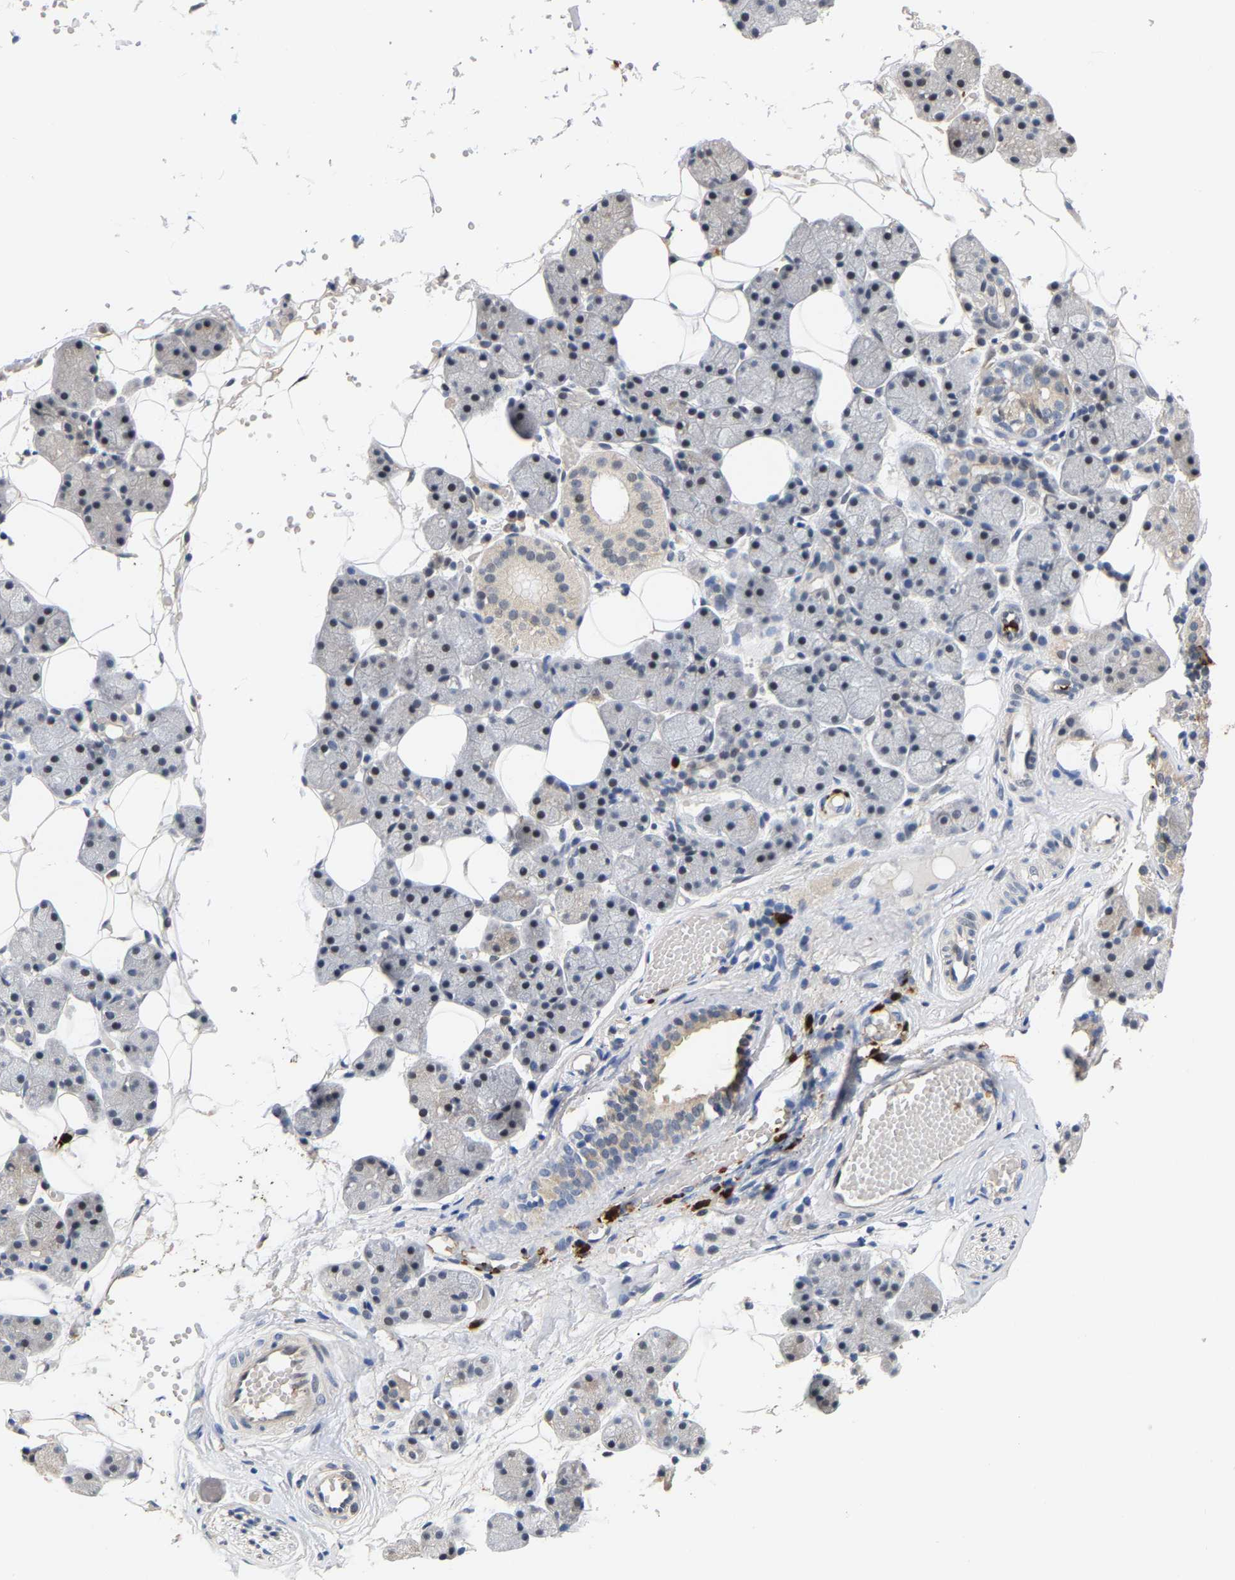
{"staining": {"intensity": "weak", "quantity": "<25%", "location": "cytoplasmic/membranous,nuclear"}, "tissue": "salivary gland", "cell_type": "Glandular cells", "image_type": "normal", "snomed": [{"axis": "morphology", "description": "Normal tissue, NOS"}, {"axis": "topography", "description": "Salivary gland"}], "caption": "This is an immunohistochemistry (IHC) photomicrograph of normal human salivary gland. There is no positivity in glandular cells.", "gene": "TDRD7", "patient": {"sex": "female", "age": 33}}